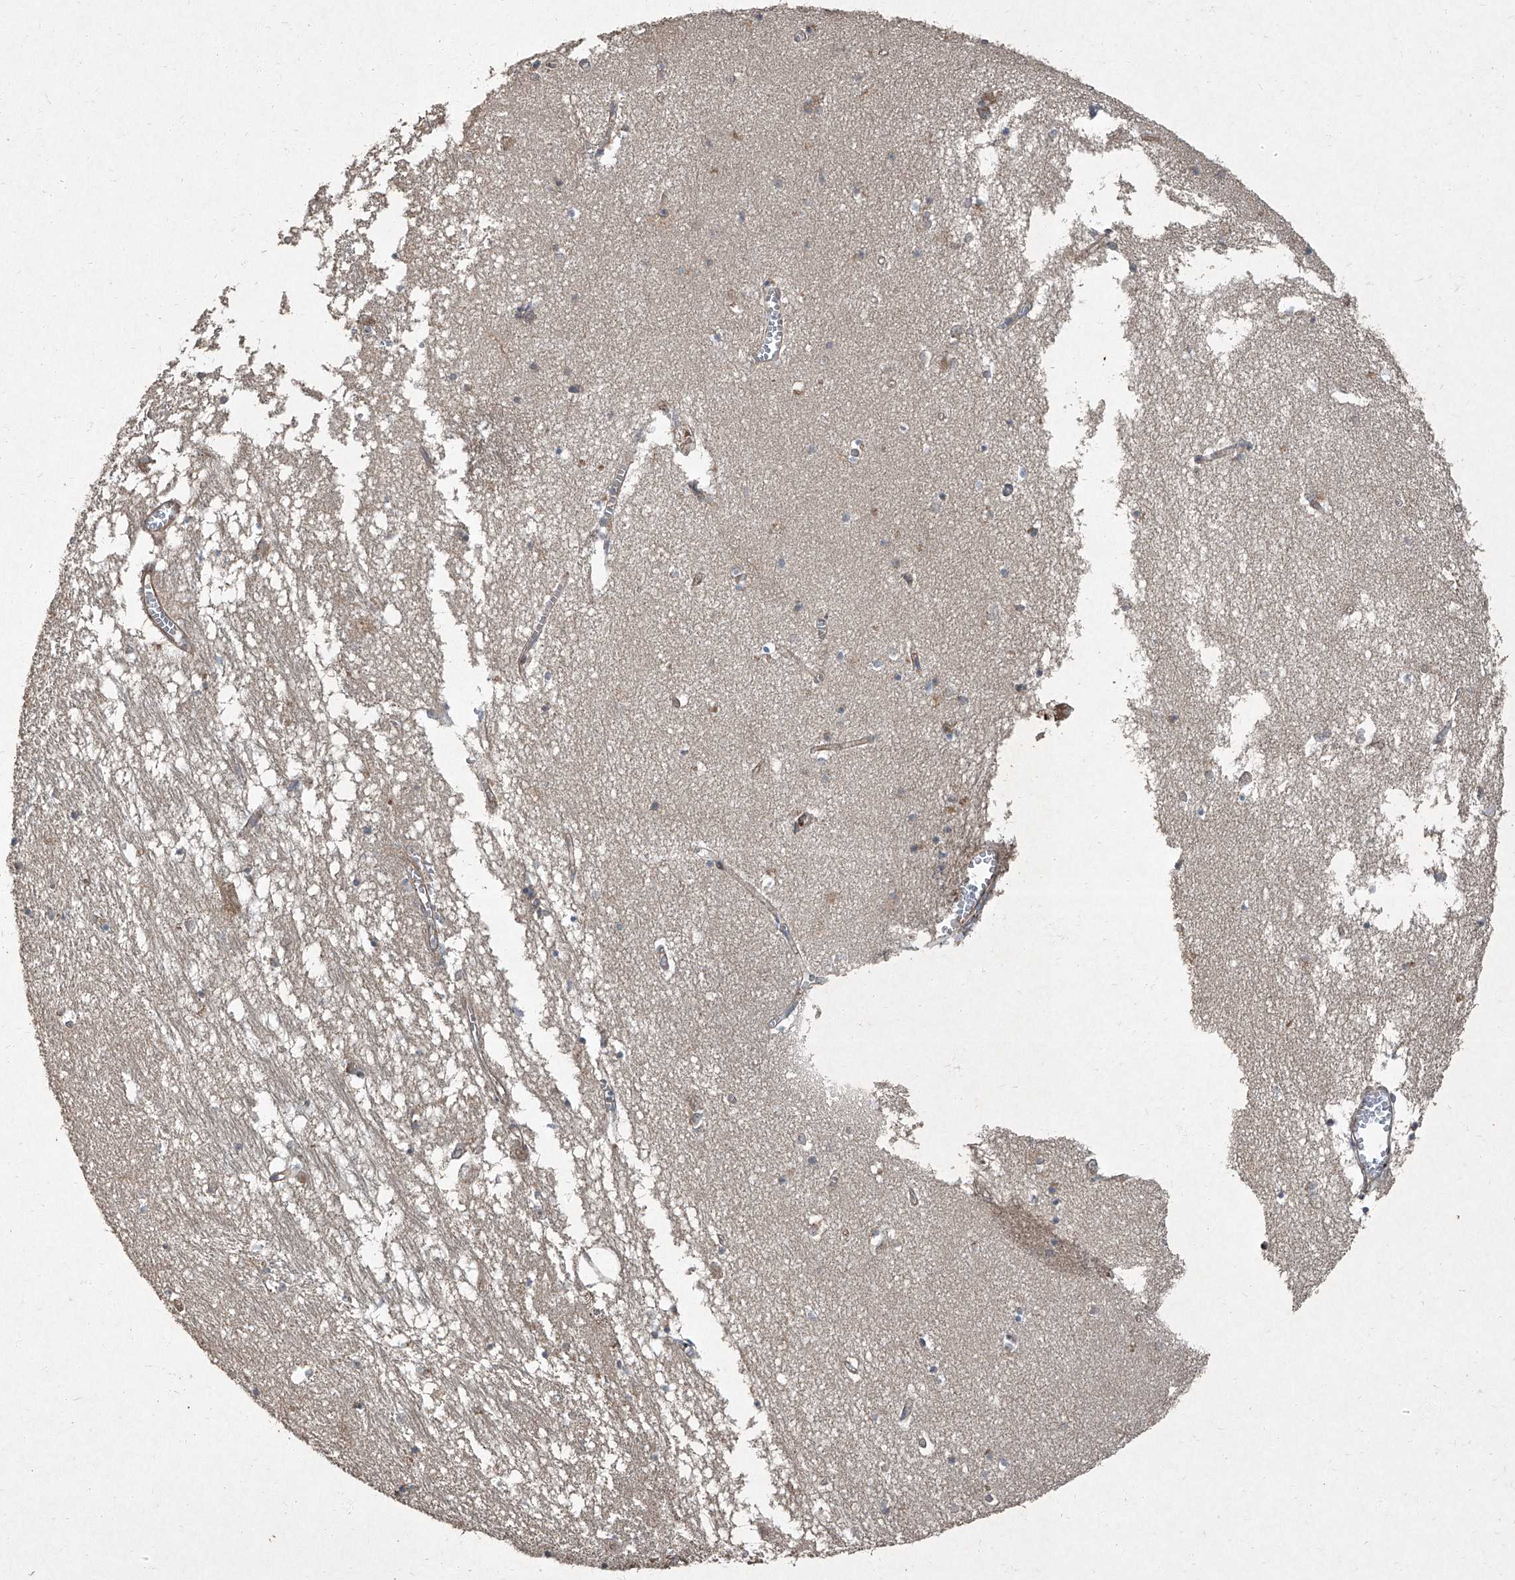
{"staining": {"intensity": "weak", "quantity": "<25%", "location": "cytoplasmic/membranous"}, "tissue": "hippocampus", "cell_type": "Glial cells", "image_type": "normal", "snomed": [{"axis": "morphology", "description": "Normal tissue, NOS"}, {"axis": "topography", "description": "Hippocampus"}], "caption": "This micrograph is of unremarkable hippocampus stained with immunohistochemistry to label a protein in brown with the nuclei are counter-stained blue. There is no positivity in glial cells.", "gene": "CCN1", "patient": {"sex": "male", "age": 70}}